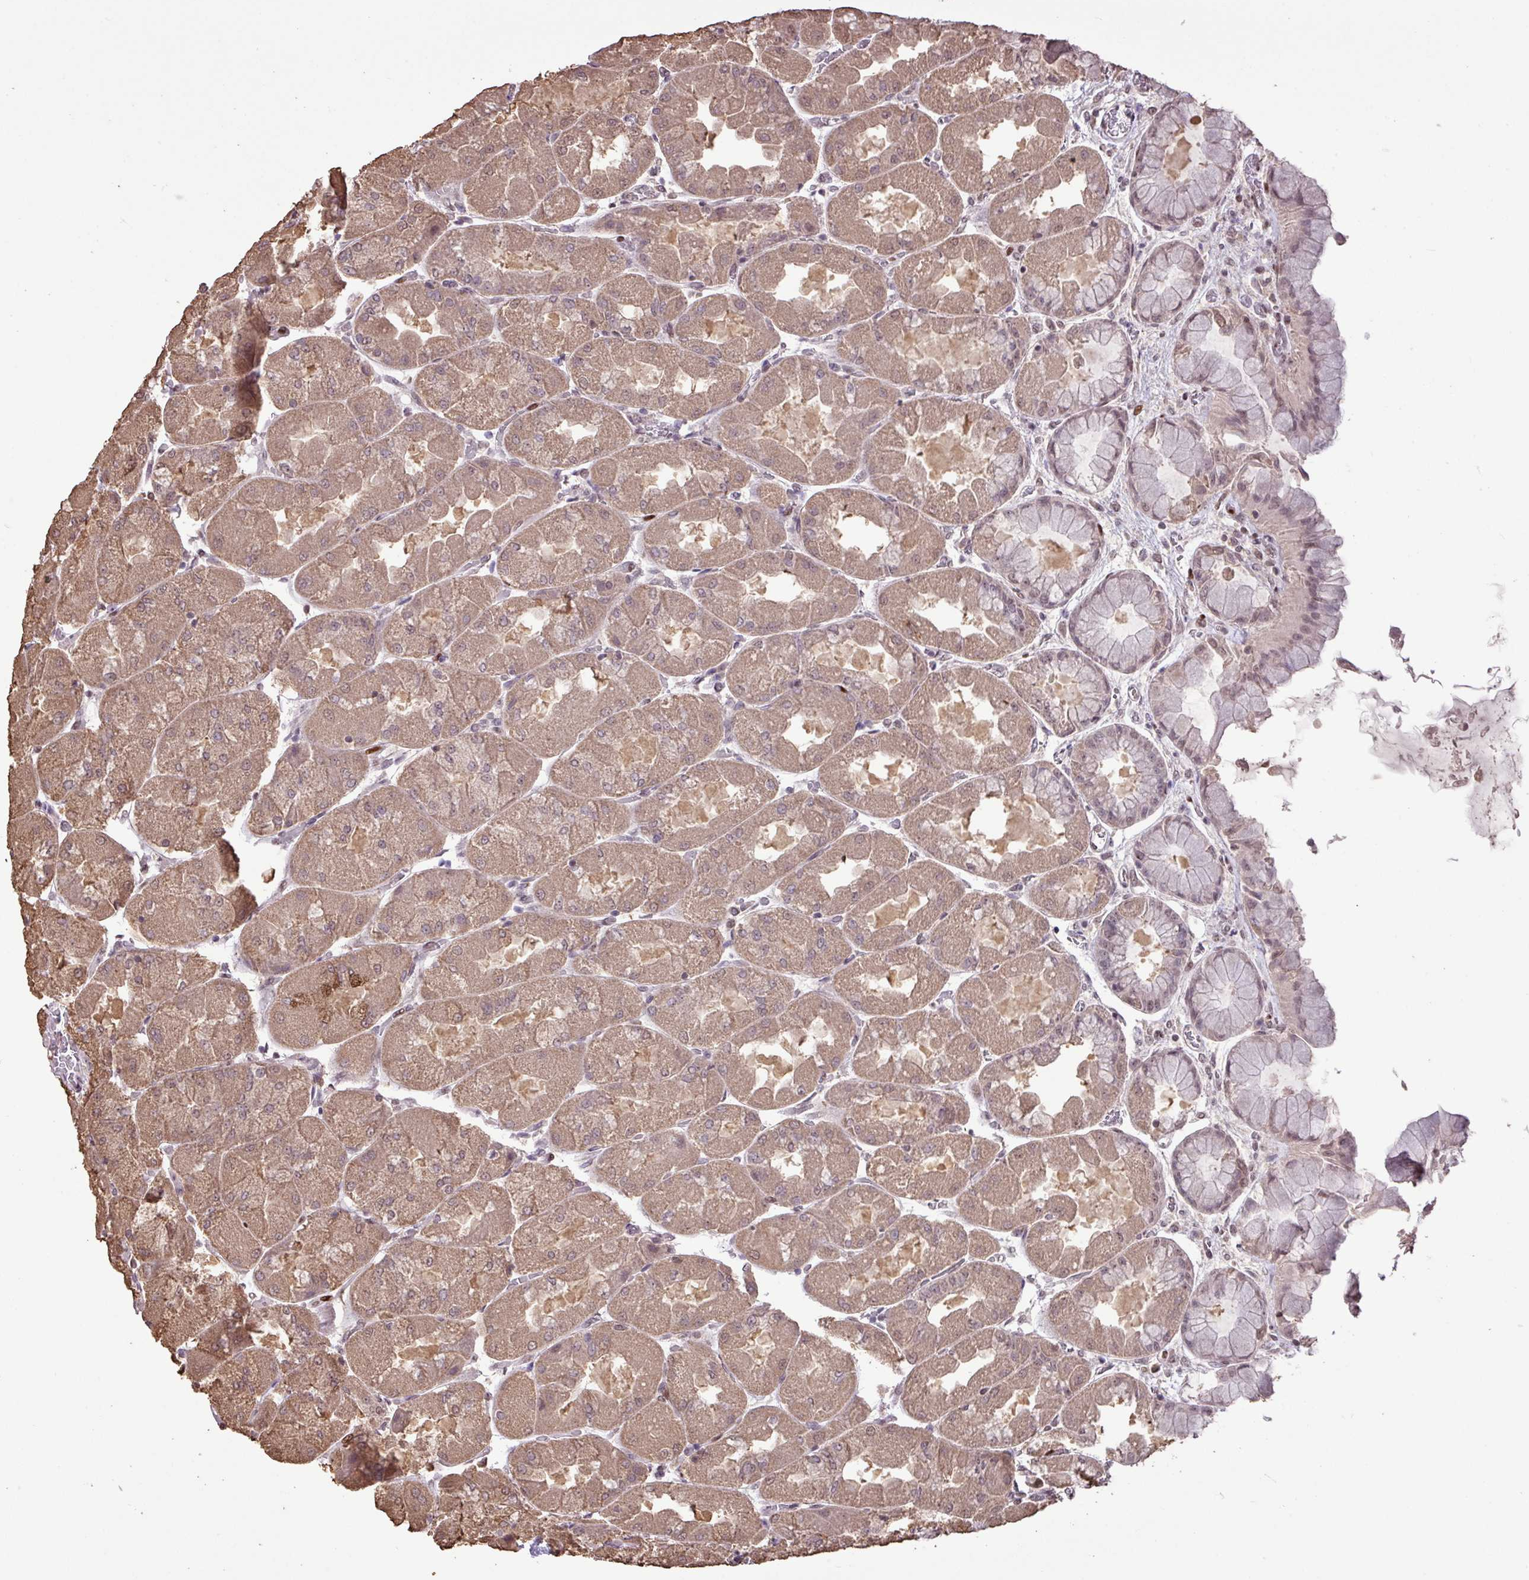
{"staining": {"intensity": "moderate", "quantity": ">75%", "location": "cytoplasmic/membranous,nuclear"}, "tissue": "stomach", "cell_type": "Glandular cells", "image_type": "normal", "snomed": [{"axis": "morphology", "description": "Normal tissue, NOS"}, {"axis": "topography", "description": "Stomach"}], "caption": "IHC (DAB (3,3'-diaminobenzidine)) staining of unremarkable human stomach demonstrates moderate cytoplasmic/membranous,nuclear protein positivity in approximately >75% of glandular cells.", "gene": "ZNF709", "patient": {"sex": "female", "age": 61}}